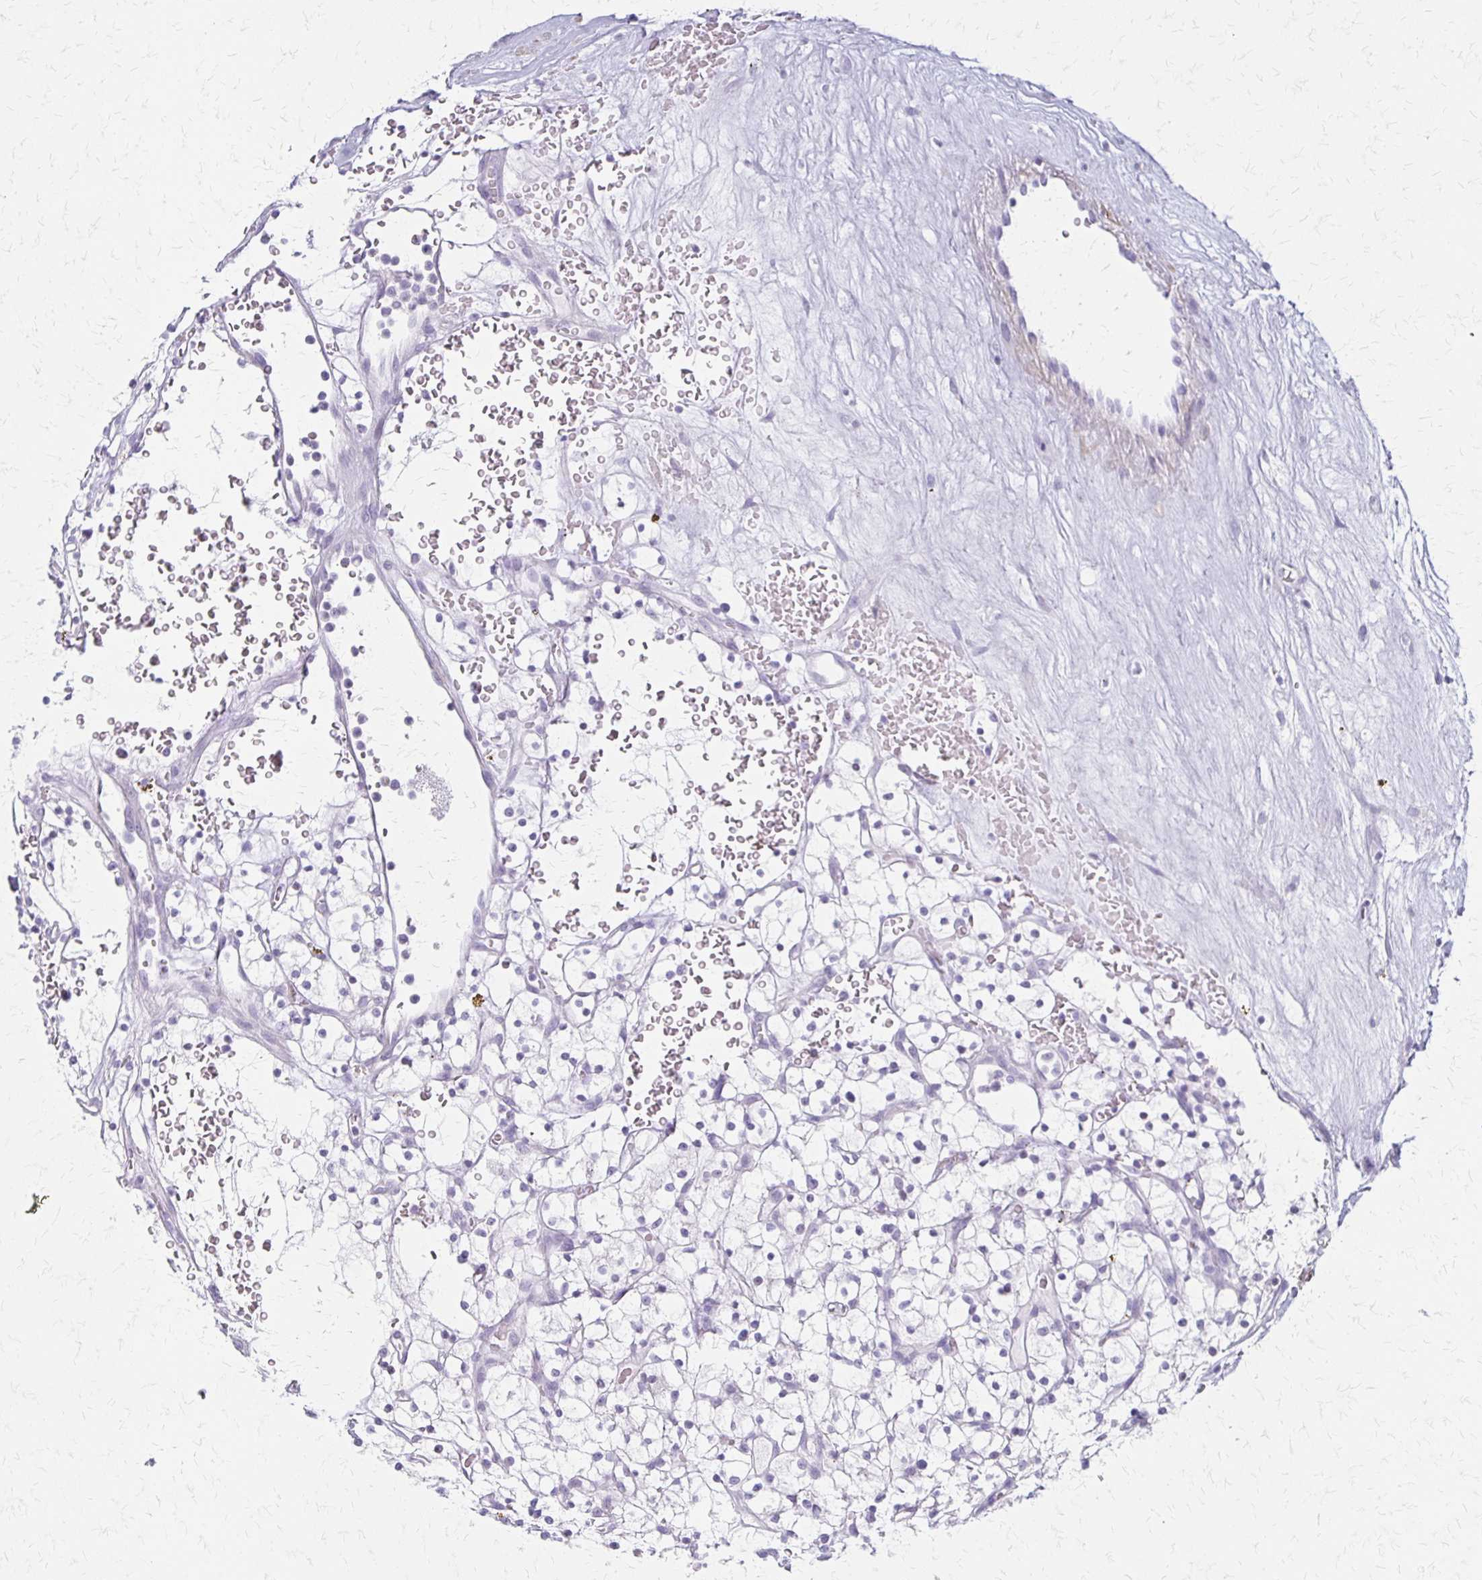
{"staining": {"intensity": "negative", "quantity": "none", "location": "none"}, "tissue": "renal cancer", "cell_type": "Tumor cells", "image_type": "cancer", "snomed": [{"axis": "morphology", "description": "Adenocarcinoma, NOS"}, {"axis": "topography", "description": "Kidney"}], "caption": "Immunohistochemistry of human renal cancer exhibits no expression in tumor cells. (DAB (3,3'-diaminobenzidine) immunohistochemistry with hematoxylin counter stain).", "gene": "IVL", "patient": {"sex": "female", "age": 64}}